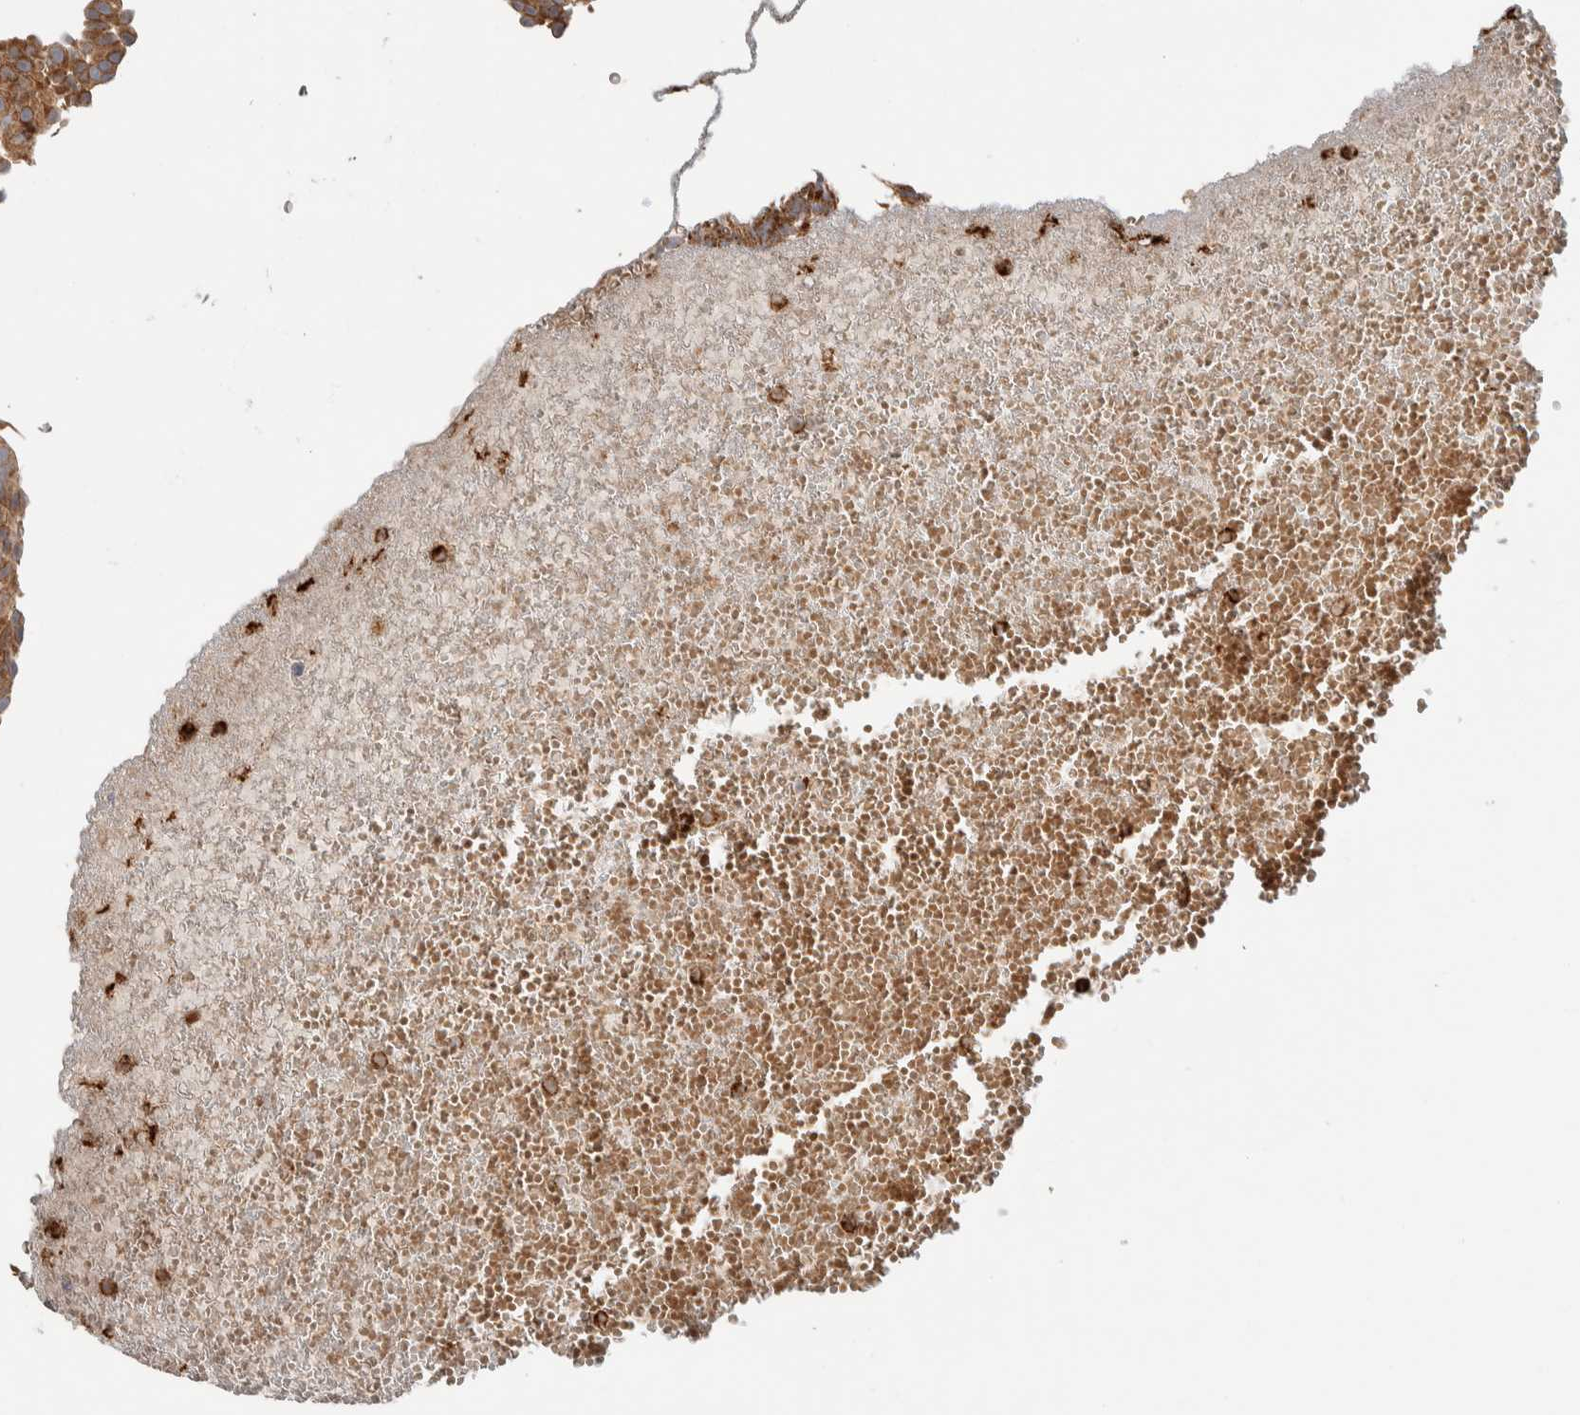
{"staining": {"intensity": "moderate", "quantity": ">75%", "location": "cytoplasmic/membranous"}, "tissue": "urothelial cancer", "cell_type": "Tumor cells", "image_type": "cancer", "snomed": [{"axis": "morphology", "description": "Urothelial carcinoma, Low grade"}, {"axis": "topography", "description": "Urinary bladder"}], "caption": "Human urothelial cancer stained with a protein marker exhibits moderate staining in tumor cells.", "gene": "VPS53", "patient": {"sex": "male", "age": 78}}